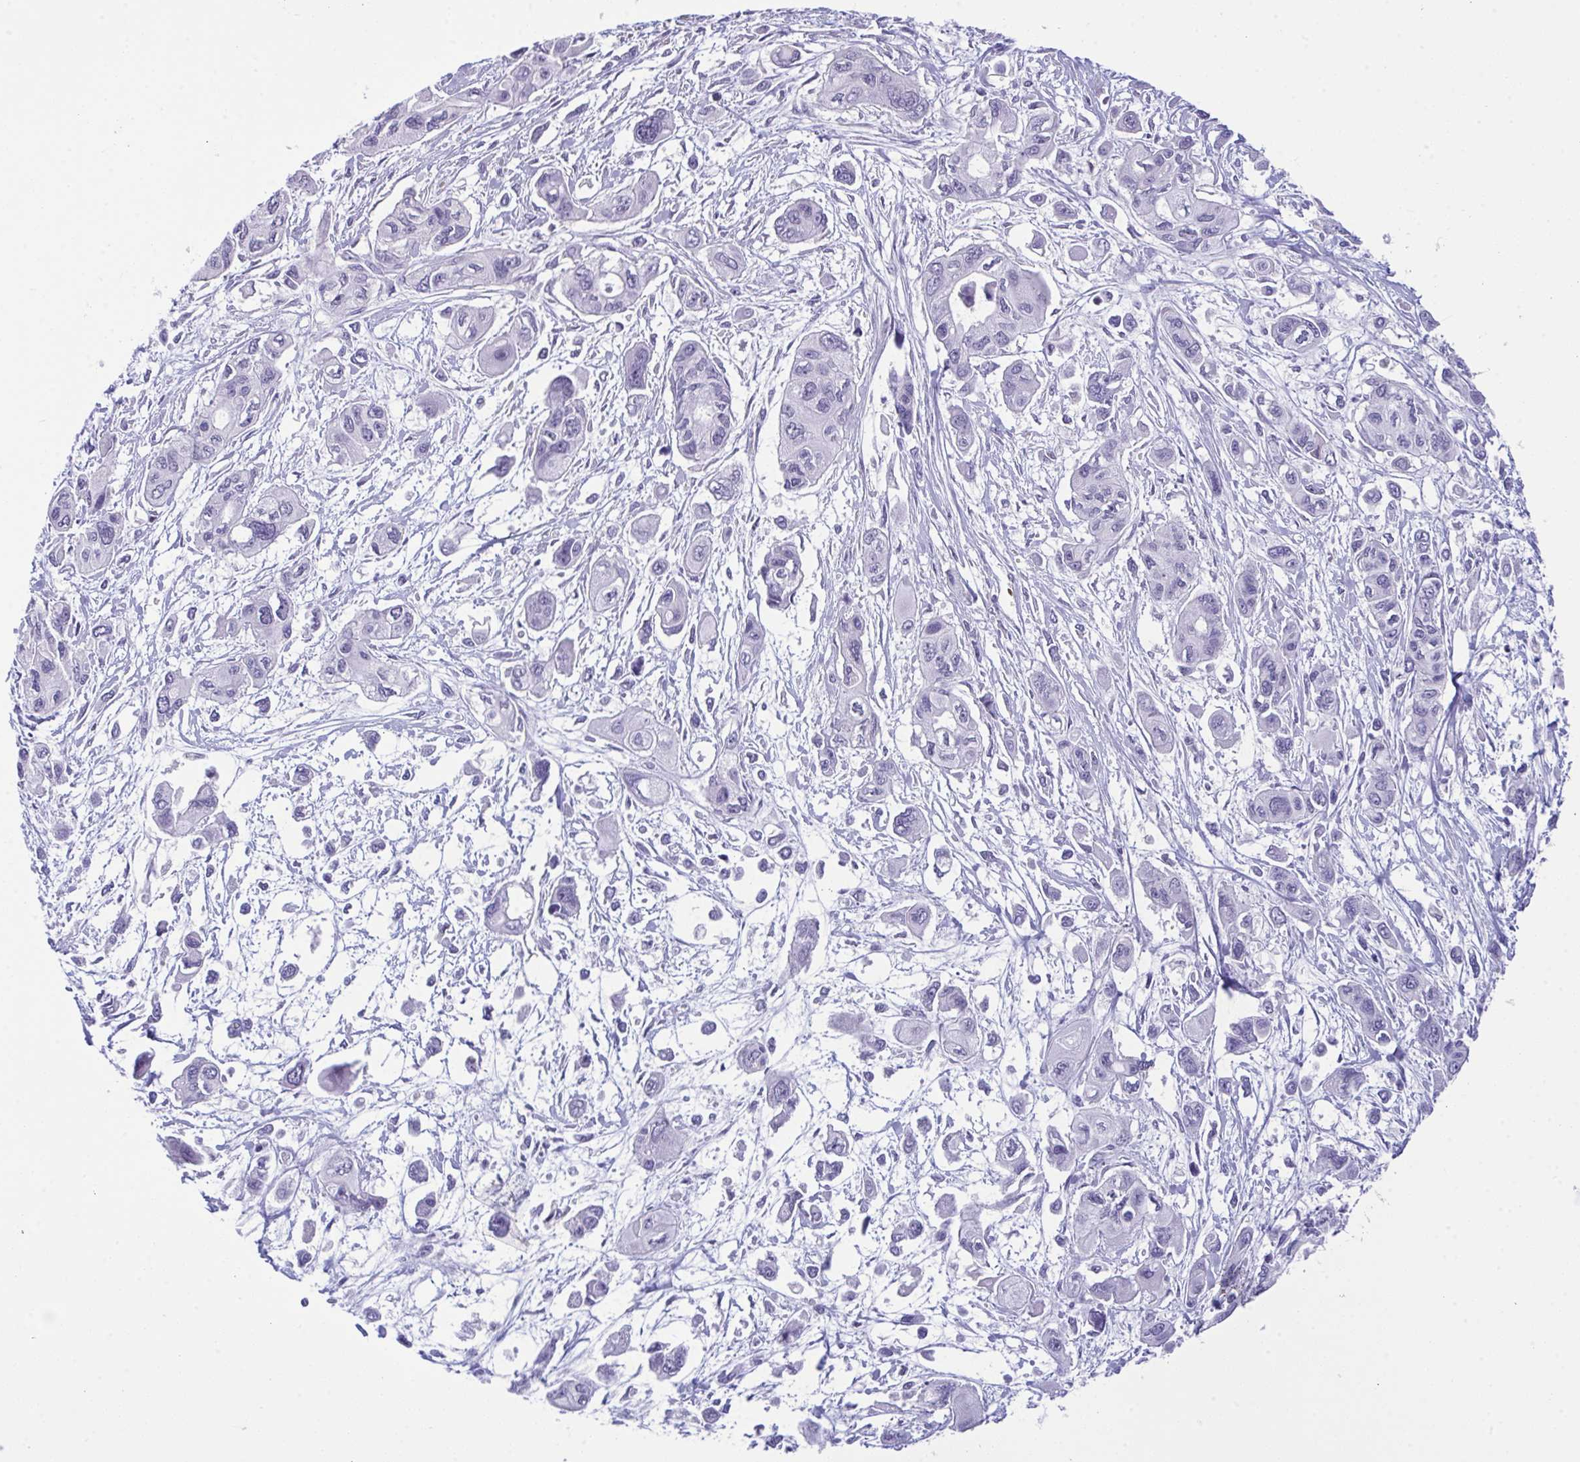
{"staining": {"intensity": "moderate", "quantity": "<25%", "location": "cytoplasmic/membranous"}, "tissue": "pancreatic cancer", "cell_type": "Tumor cells", "image_type": "cancer", "snomed": [{"axis": "morphology", "description": "Adenocarcinoma, NOS"}, {"axis": "topography", "description": "Pancreas"}], "caption": "Moderate cytoplasmic/membranous staining for a protein is identified in approximately <25% of tumor cells of pancreatic adenocarcinoma using immunohistochemistry (IHC).", "gene": "PLA2G12B", "patient": {"sex": "female", "age": 47}}